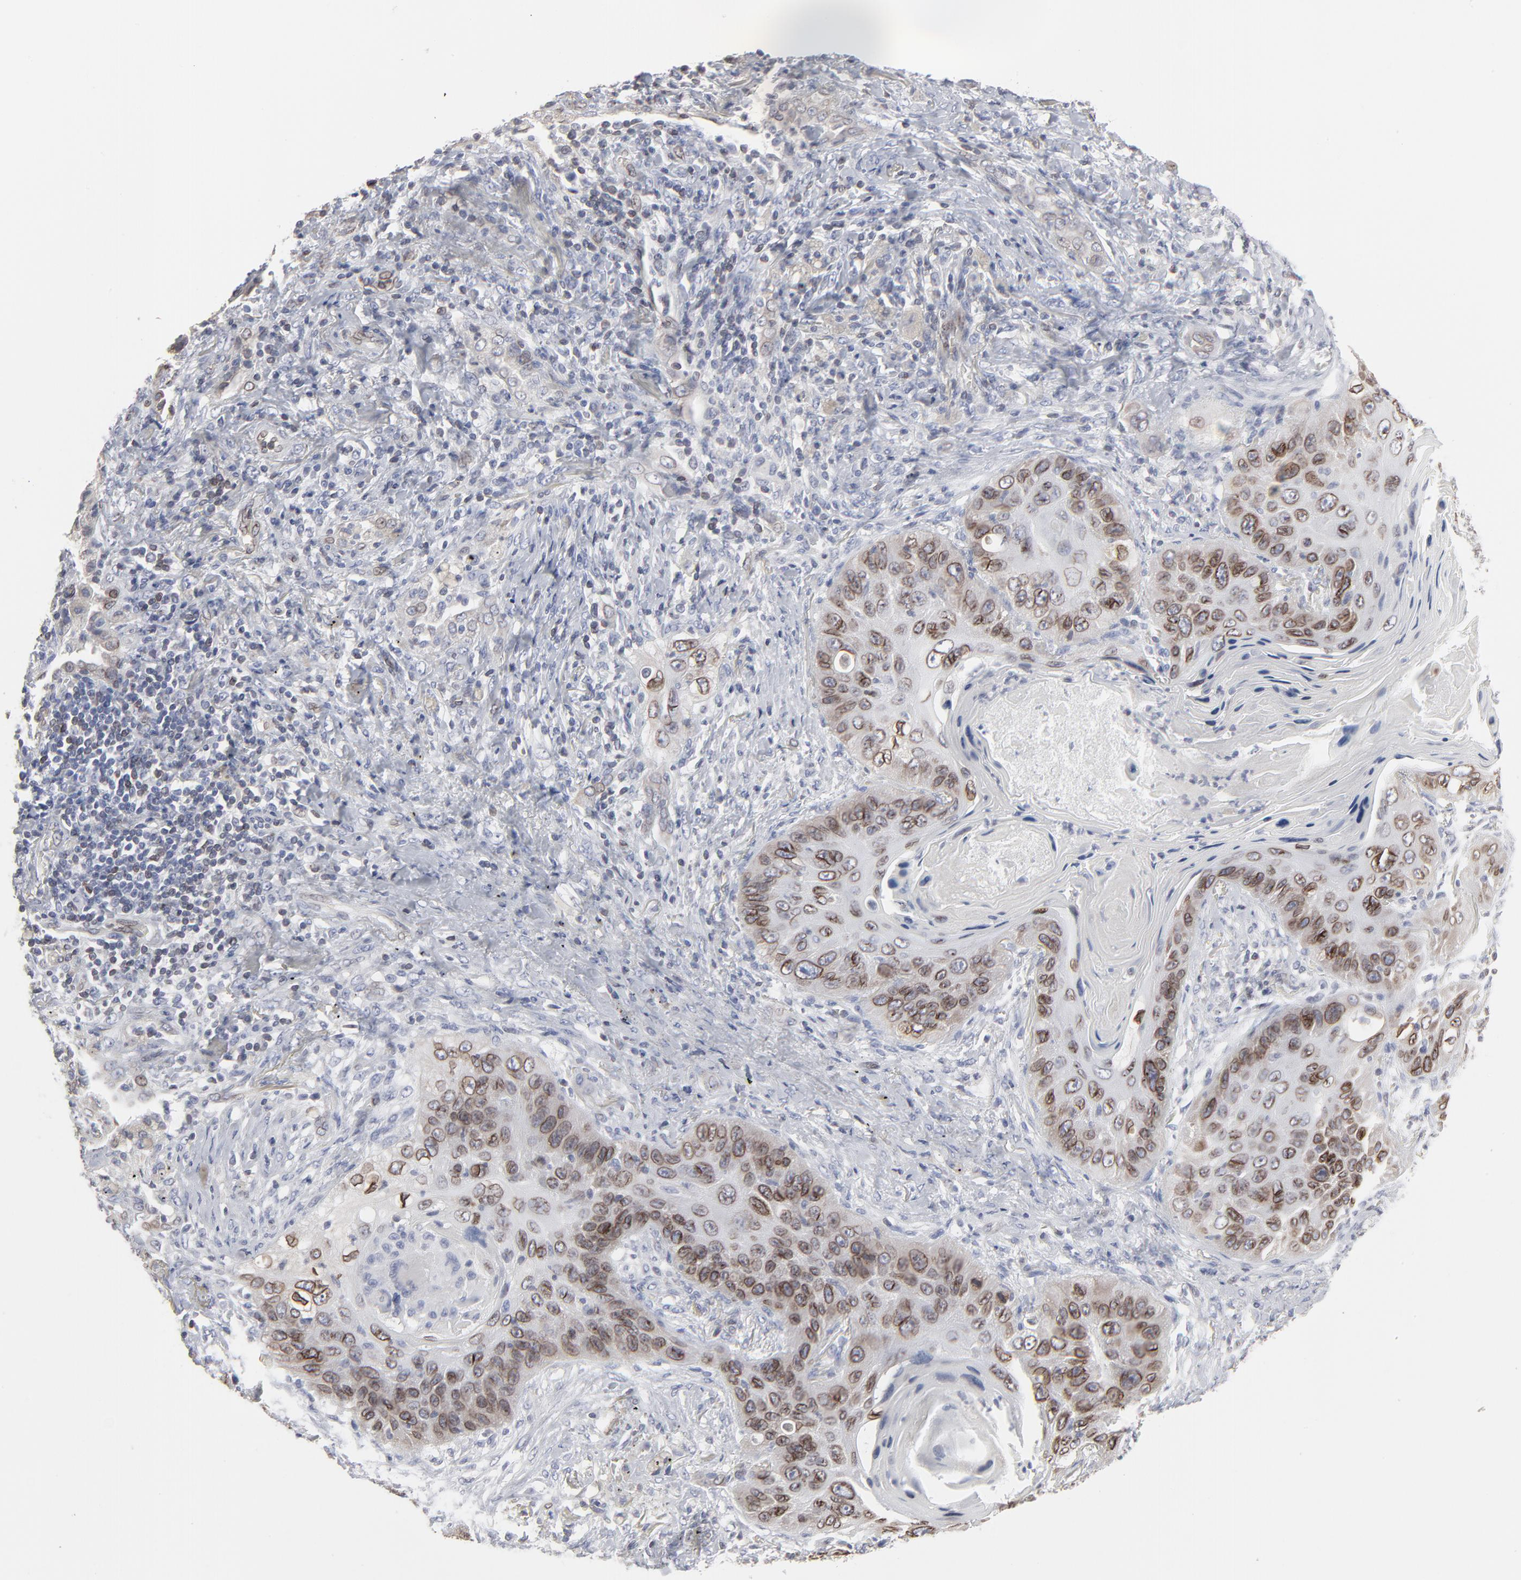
{"staining": {"intensity": "moderate", "quantity": ">75%", "location": "cytoplasmic/membranous,nuclear"}, "tissue": "lung cancer", "cell_type": "Tumor cells", "image_type": "cancer", "snomed": [{"axis": "morphology", "description": "Squamous cell carcinoma, NOS"}, {"axis": "topography", "description": "Lung"}], "caption": "Immunohistochemistry (IHC) (DAB (3,3'-diaminobenzidine)) staining of lung squamous cell carcinoma displays moderate cytoplasmic/membranous and nuclear protein positivity in about >75% of tumor cells.", "gene": "SYNE2", "patient": {"sex": "female", "age": 67}}